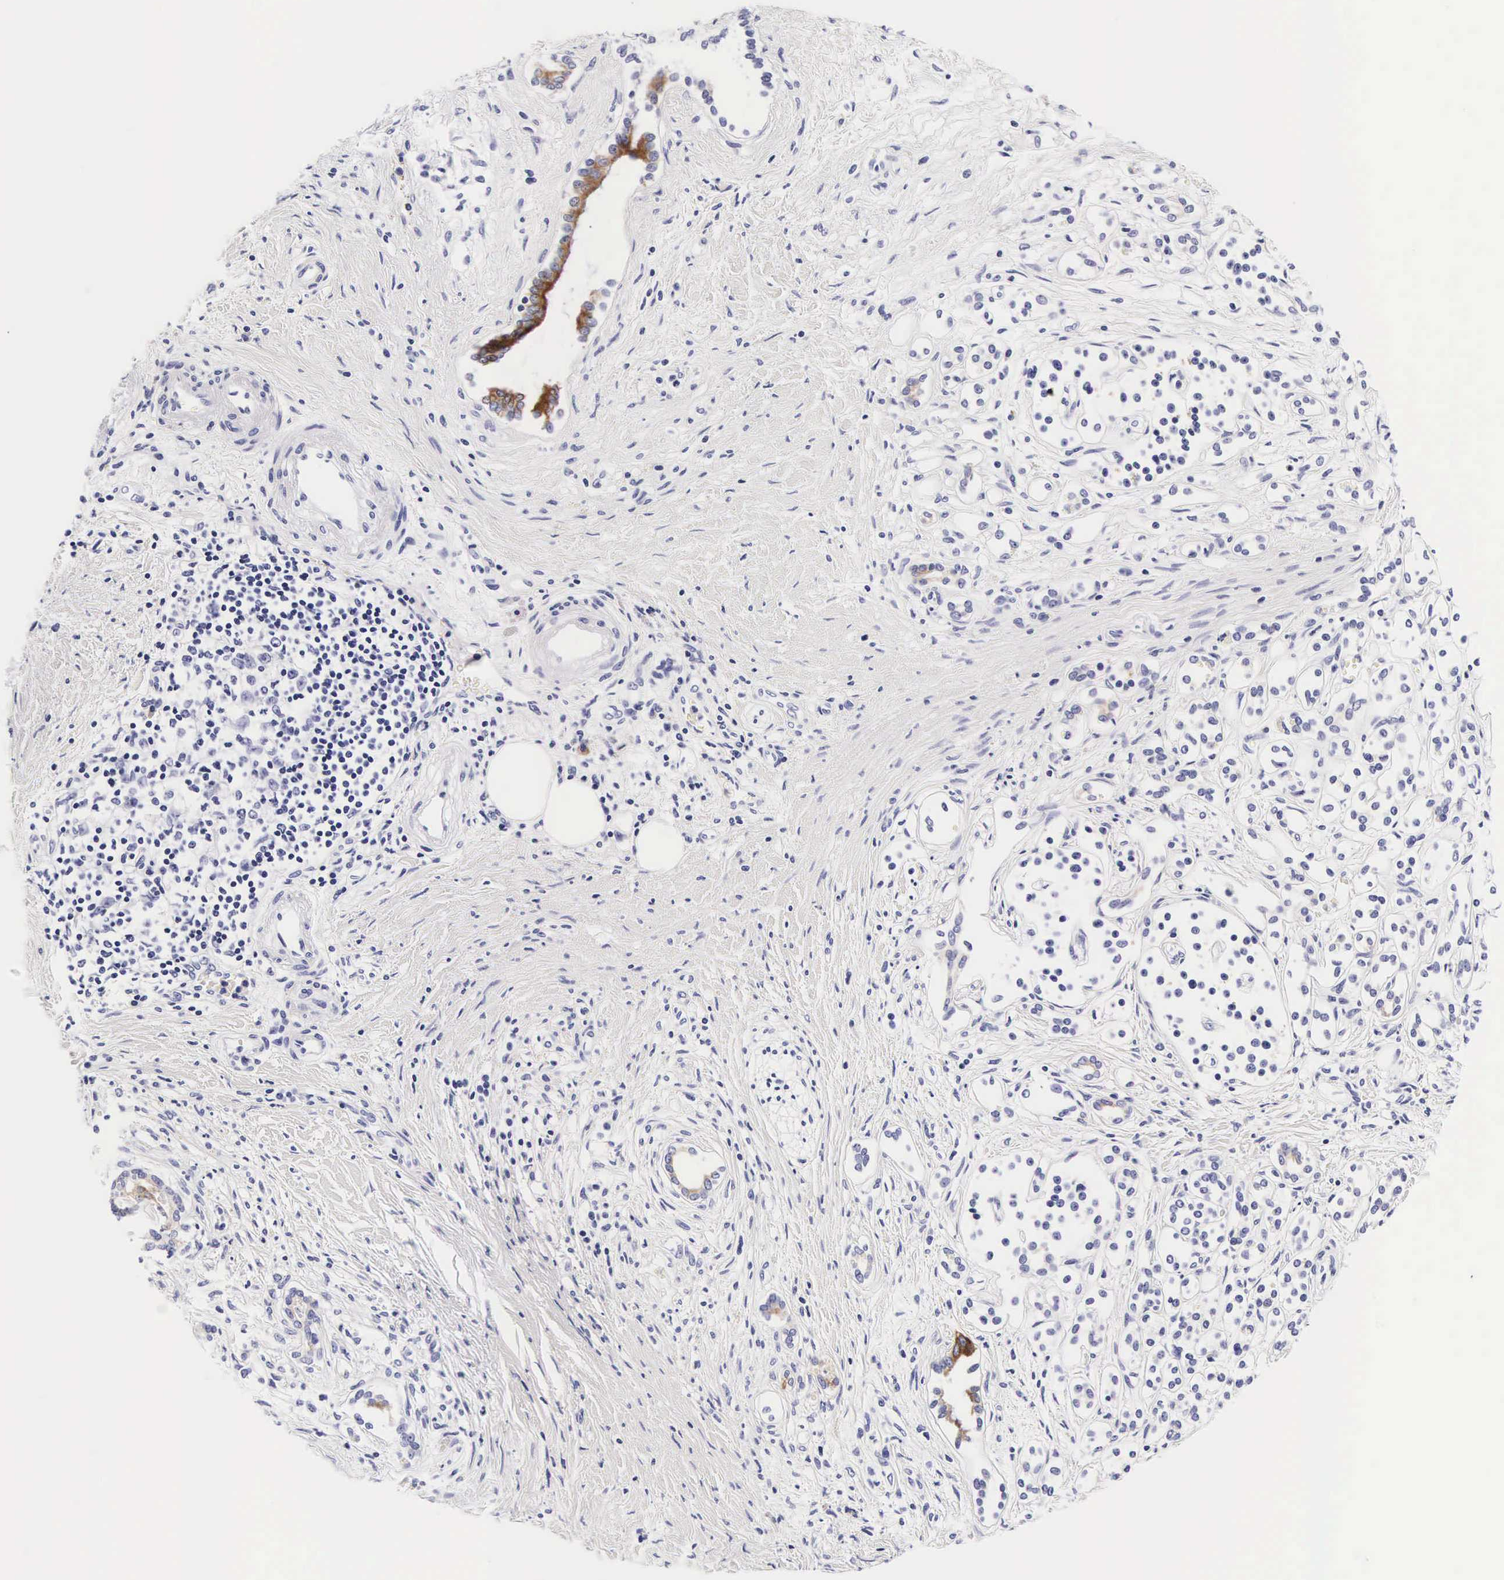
{"staining": {"intensity": "moderate", "quantity": "<25%", "location": "cytoplasmic/membranous"}, "tissue": "pancreatic cancer", "cell_type": "Tumor cells", "image_type": "cancer", "snomed": [{"axis": "morphology", "description": "Adenocarcinoma, NOS"}, {"axis": "topography", "description": "Pancreas"}], "caption": "The image displays immunohistochemical staining of pancreatic adenocarcinoma. There is moderate cytoplasmic/membranous positivity is present in about <25% of tumor cells.", "gene": "UPRT", "patient": {"sex": "male", "age": 59}}